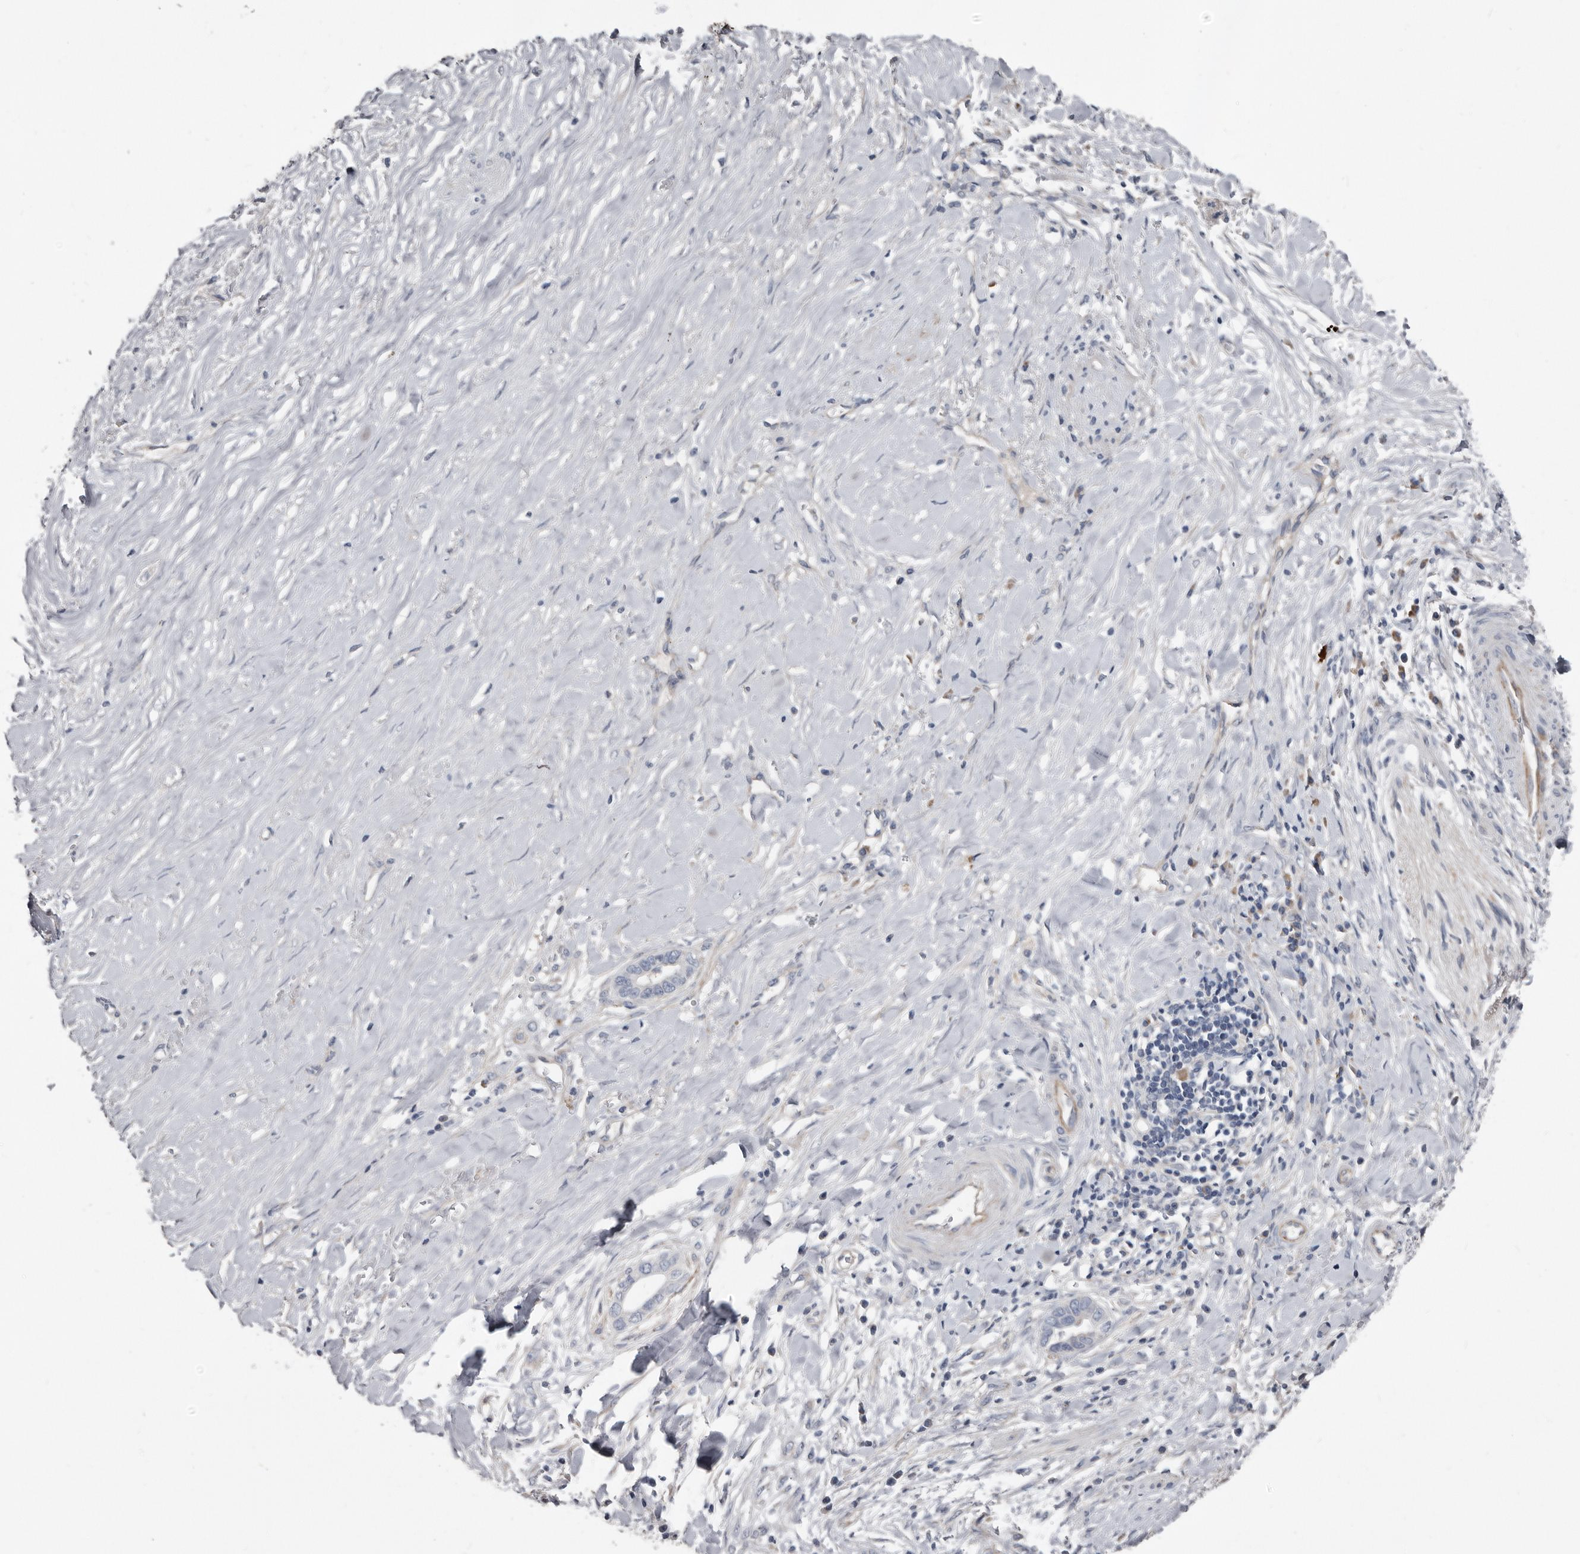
{"staining": {"intensity": "negative", "quantity": "none", "location": "none"}, "tissue": "liver cancer", "cell_type": "Tumor cells", "image_type": "cancer", "snomed": [{"axis": "morphology", "description": "Cholangiocarcinoma"}, {"axis": "topography", "description": "Liver"}], "caption": "The immunohistochemistry histopathology image has no significant positivity in tumor cells of liver cancer tissue.", "gene": "ZNF114", "patient": {"sex": "female", "age": 79}}